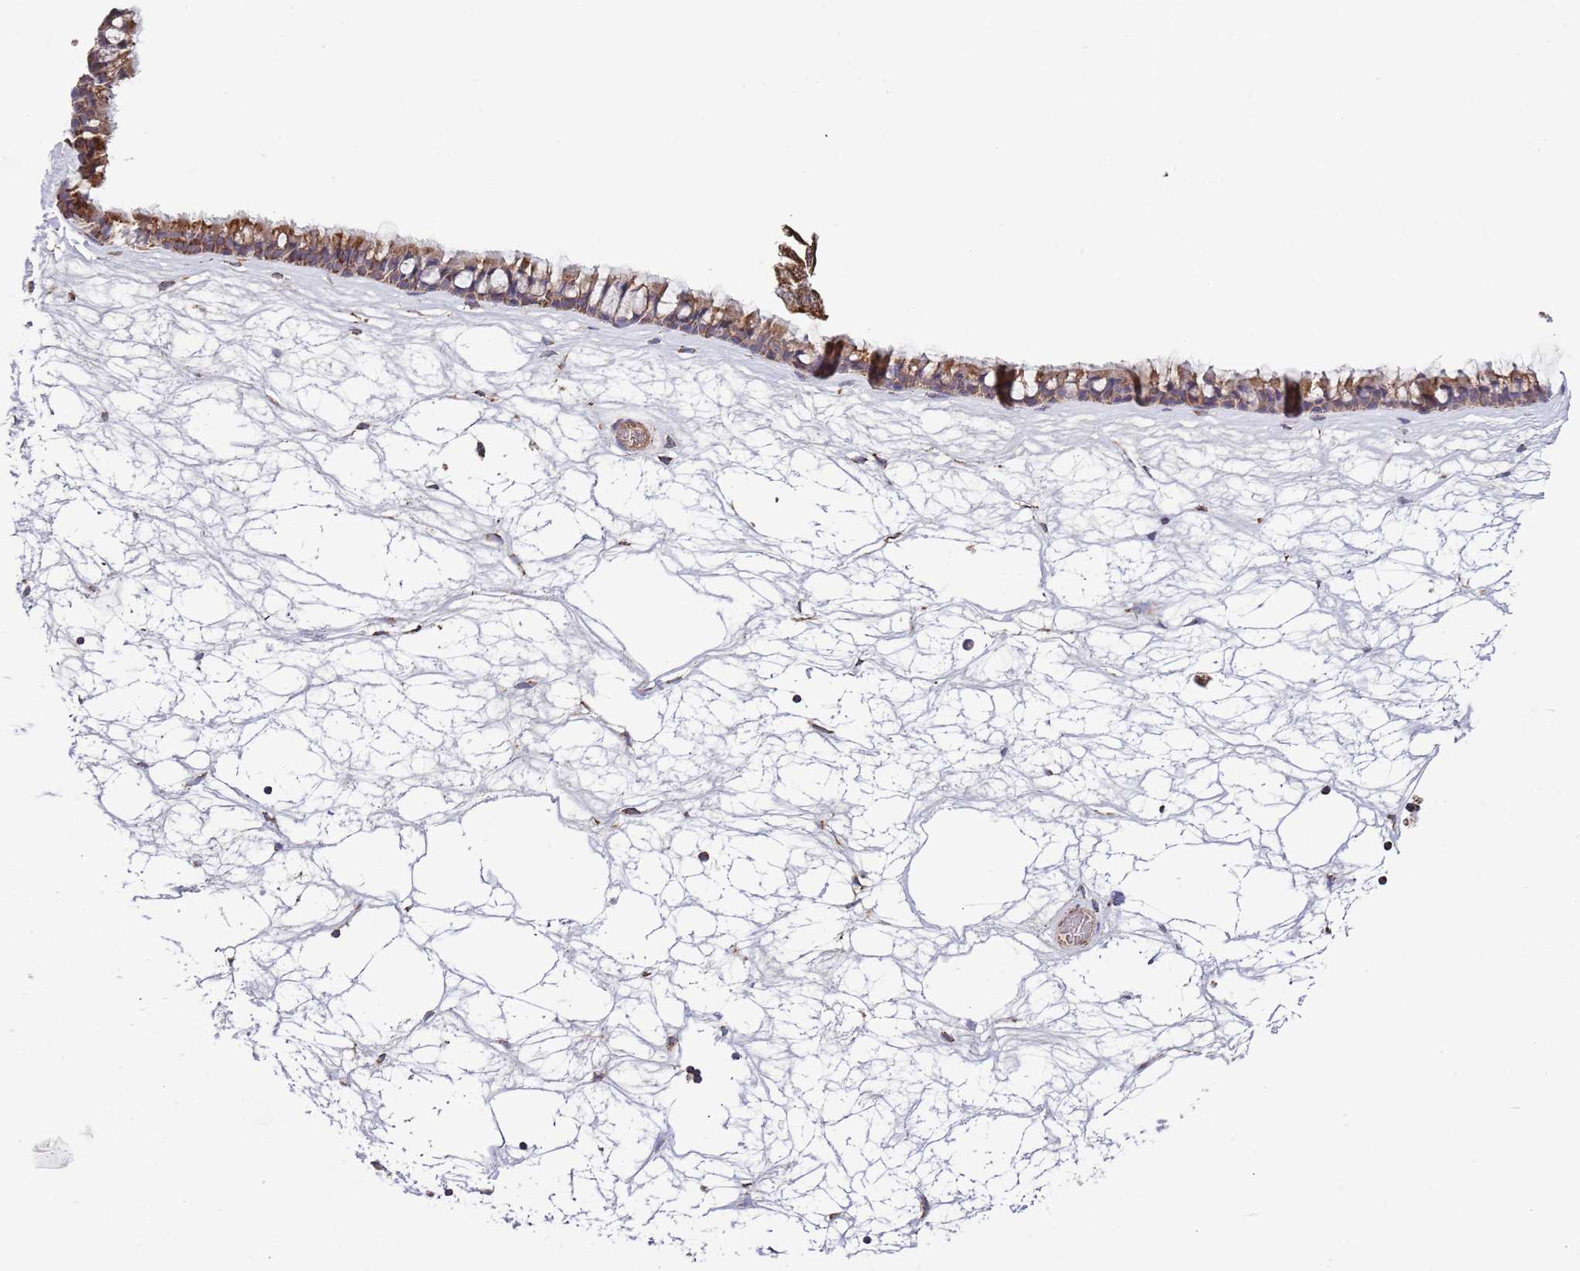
{"staining": {"intensity": "moderate", "quantity": ">75%", "location": "cytoplasmic/membranous"}, "tissue": "nasopharynx", "cell_type": "Respiratory epithelial cells", "image_type": "normal", "snomed": [{"axis": "morphology", "description": "Normal tissue, NOS"}, {"axis": "topography", "description": "Nasopharynx"}], "caption": "The immunohistochemical stain shows moderate cytoplasmic/membranous expression in respiratory epithelial cells of normal nasopharynx.", "gene": "VPS16", "patient": {"sex": "male", "age": 64}}